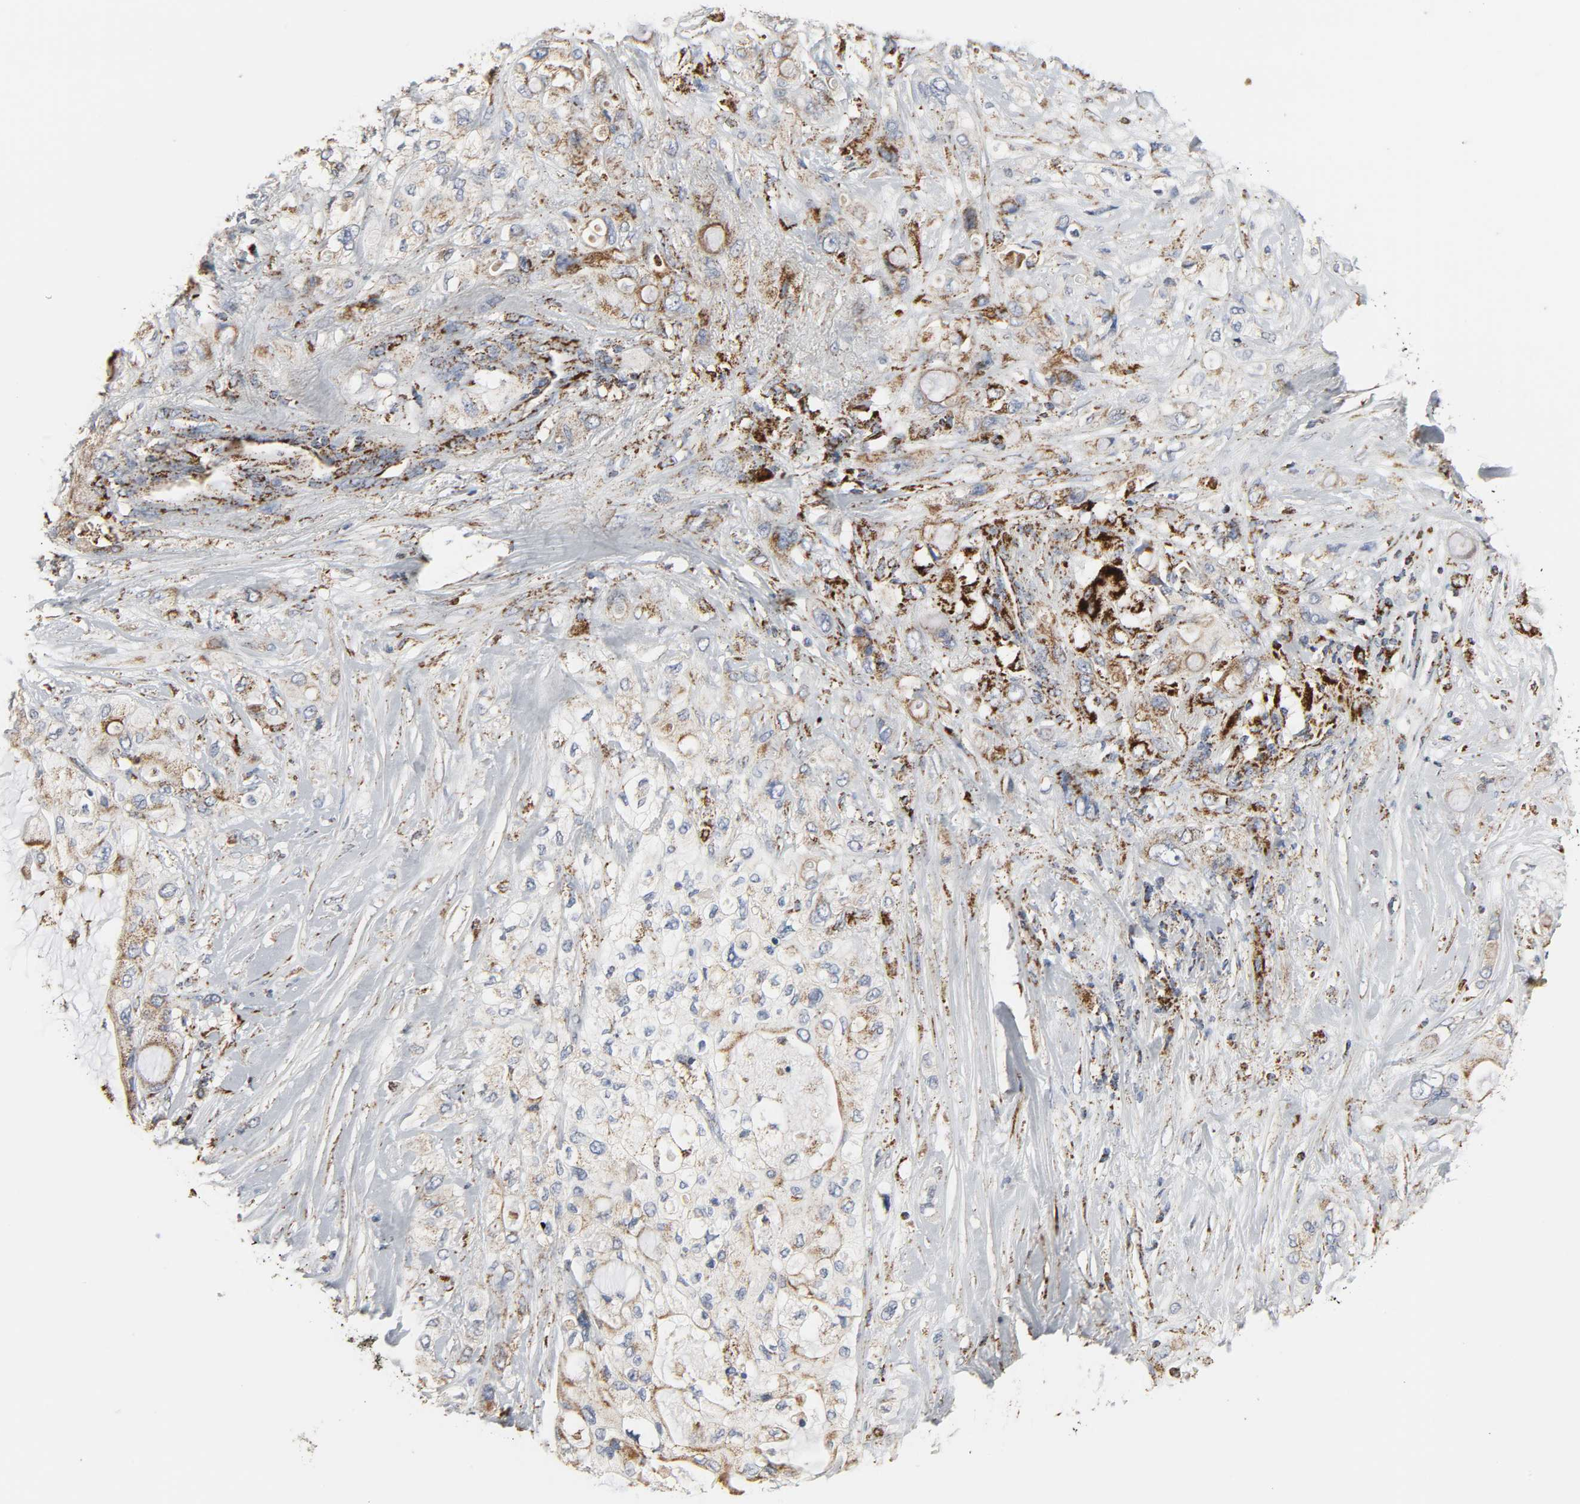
{"staining": {"intensity": "weak", "quantity": "<25%", "location": "cytoplasmic/membranous"}, "tissue": "pancreatic cancer", "cell_type": "Tumor cells", "image_type": "cancer", "snomed": [{"axis": "morphology", "description": "Adenocarcinoma, NOS"}, {"axis": "topography", "description": "Pancreas"}], "caption": "Tumor cells are negative for brown protein staining in pancreatic cancer.", "gene": "ACAT1", "patient": {"sex": "female", "age": 59}}